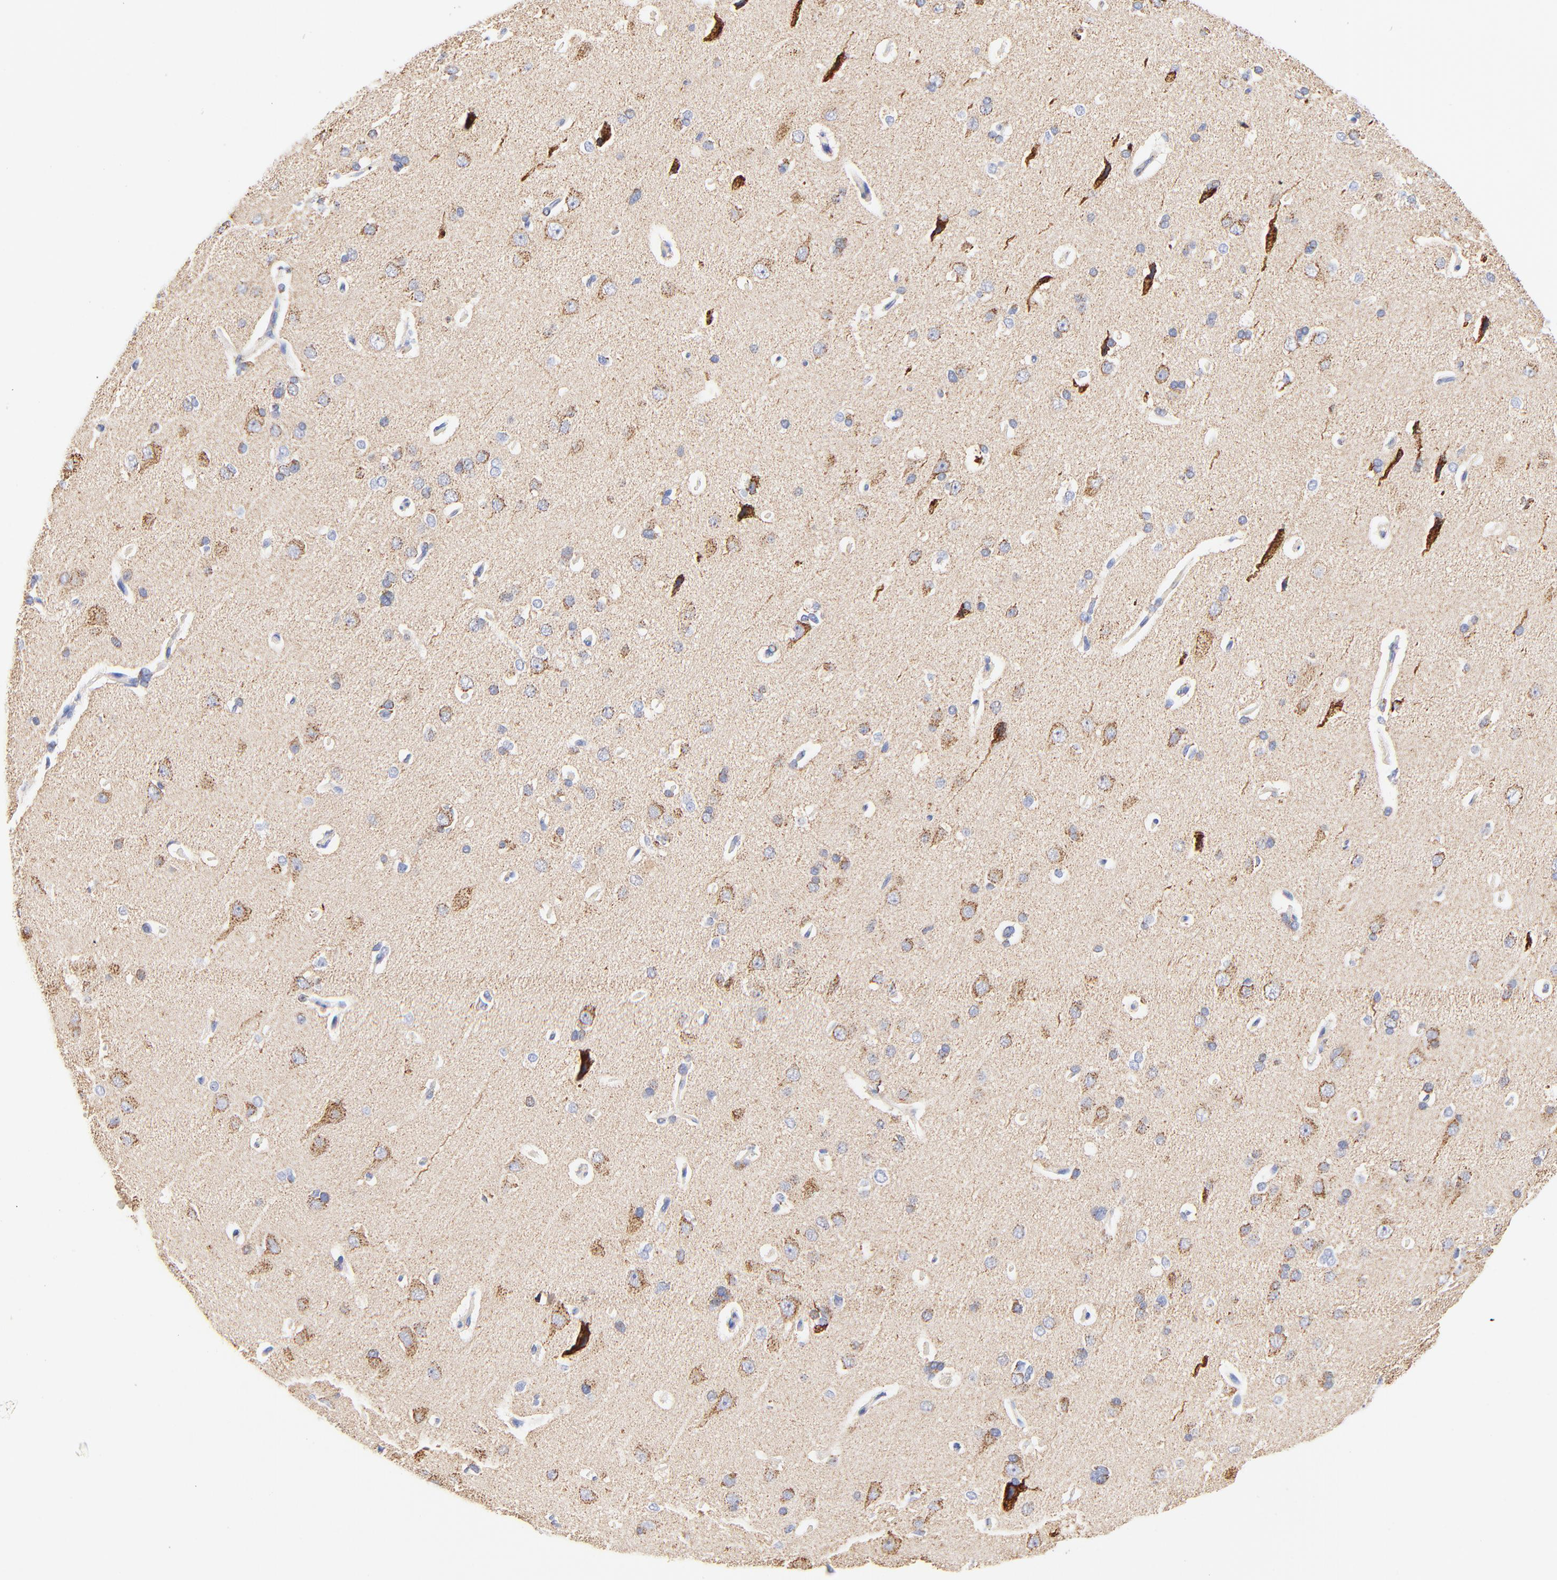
{"staining": {"intensity": "weak", "quantity": ">75%", "location": "cytoplasmic/membranous"}, "tissue": "cerebral cortex", "cell_type": "Endothelial cells", "image_type": "normal", "snomed": [{"axis": "morphology", "description": "Normal tissue, NOS"}, {"axis": "topography", "description": "Cerebral cortex"}], "caption": "Protein expression by immunohistochemistry (IHC) displays weak cytoplasmic/membranous staining in approximately >75% of endothelial cells in normal cerebral cortex.", "gene": "ATP5F1D", "patient": {"sex": "male", "age": 62}}